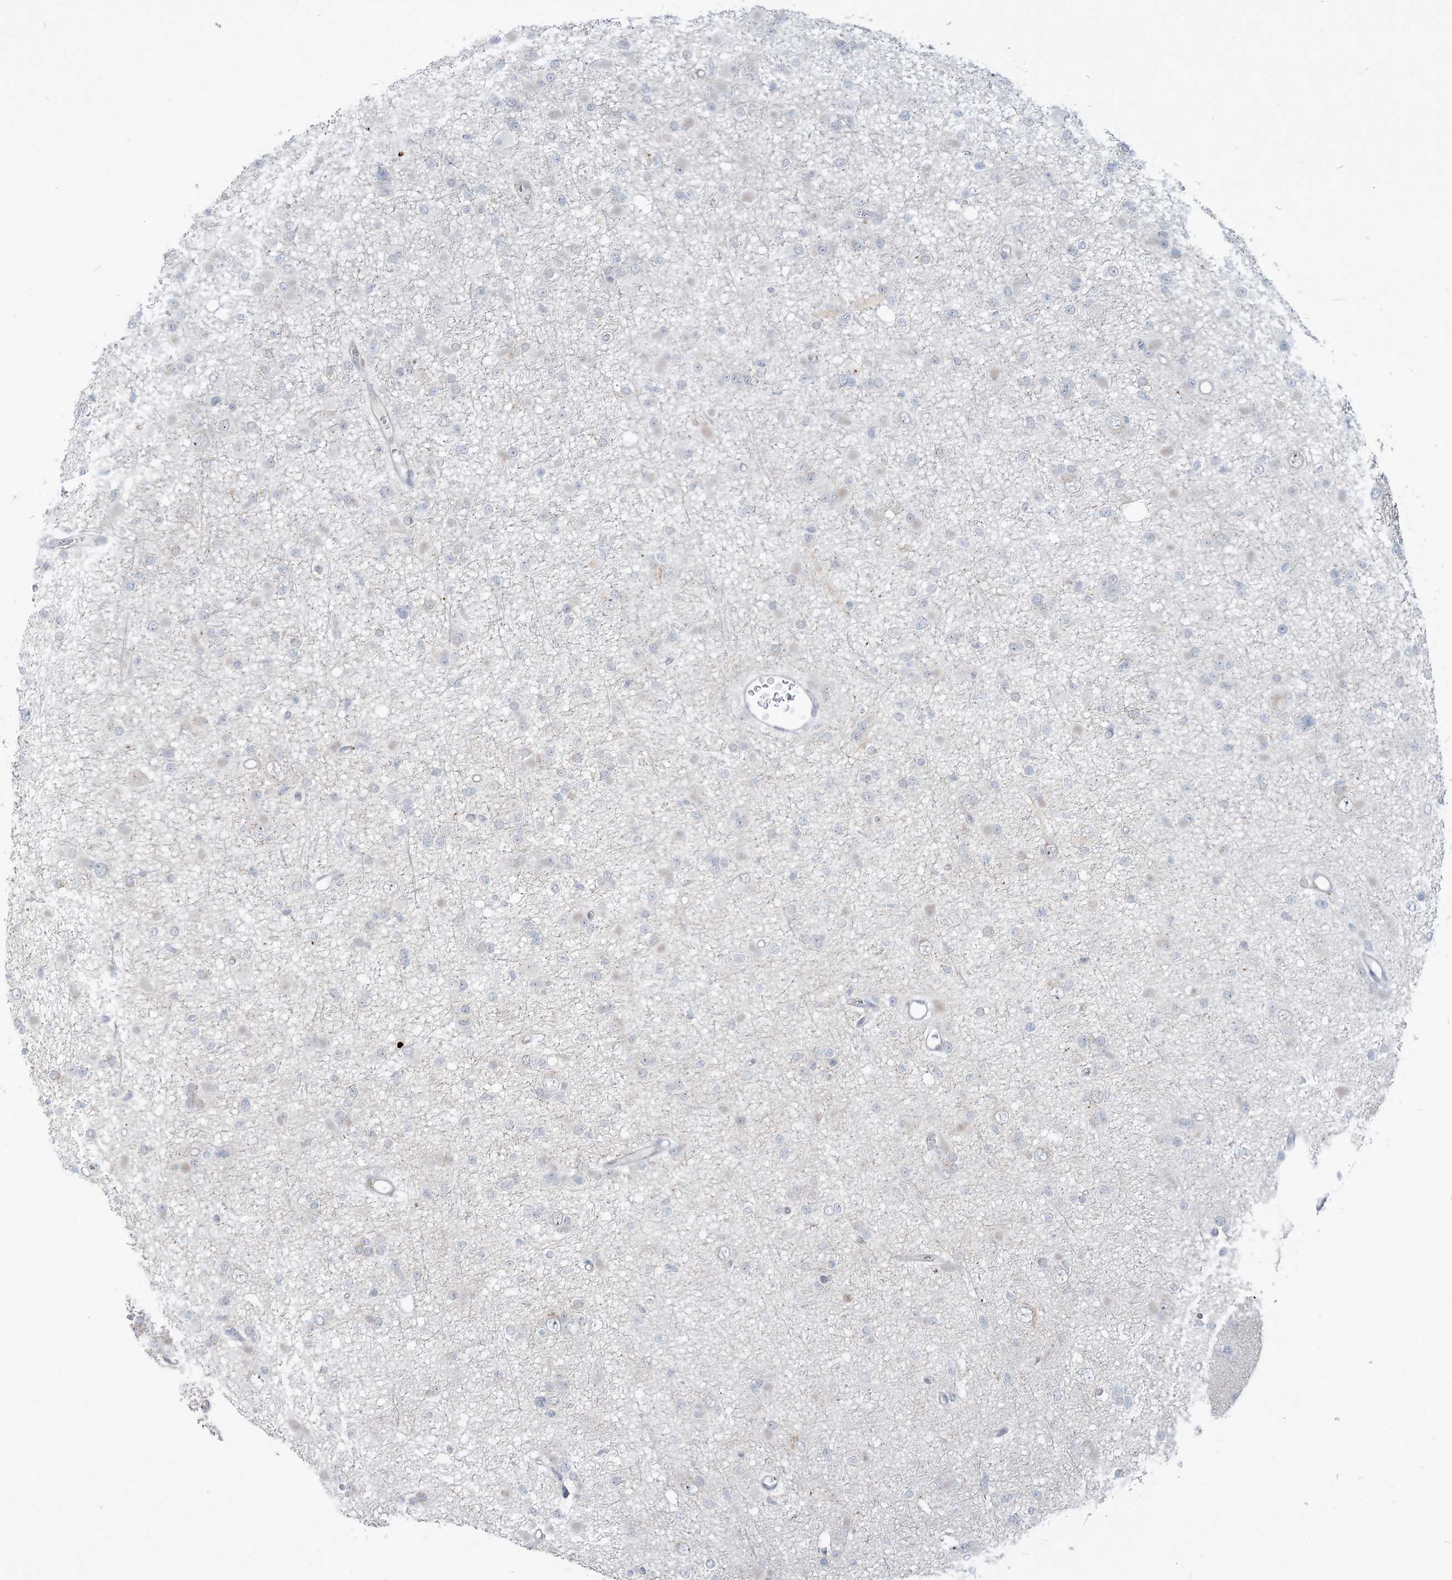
{"staining": {"intensity": "negative", "quantity": "none", "location": "none"}, "tissue": "glioma", "cell_type": "Tumor cells", "image_type": "cancer", "snomed": [{"axis": "morphology", "description": "Glioma, malignant, Low grade"}, {"axis": "topography", "description": "Brain"}], "caption": "There is no significant staining in tumor cells of malignant low-grade glioma.", "gene": "SDAD1", "patient": {"sex": "female", "age": 22}}